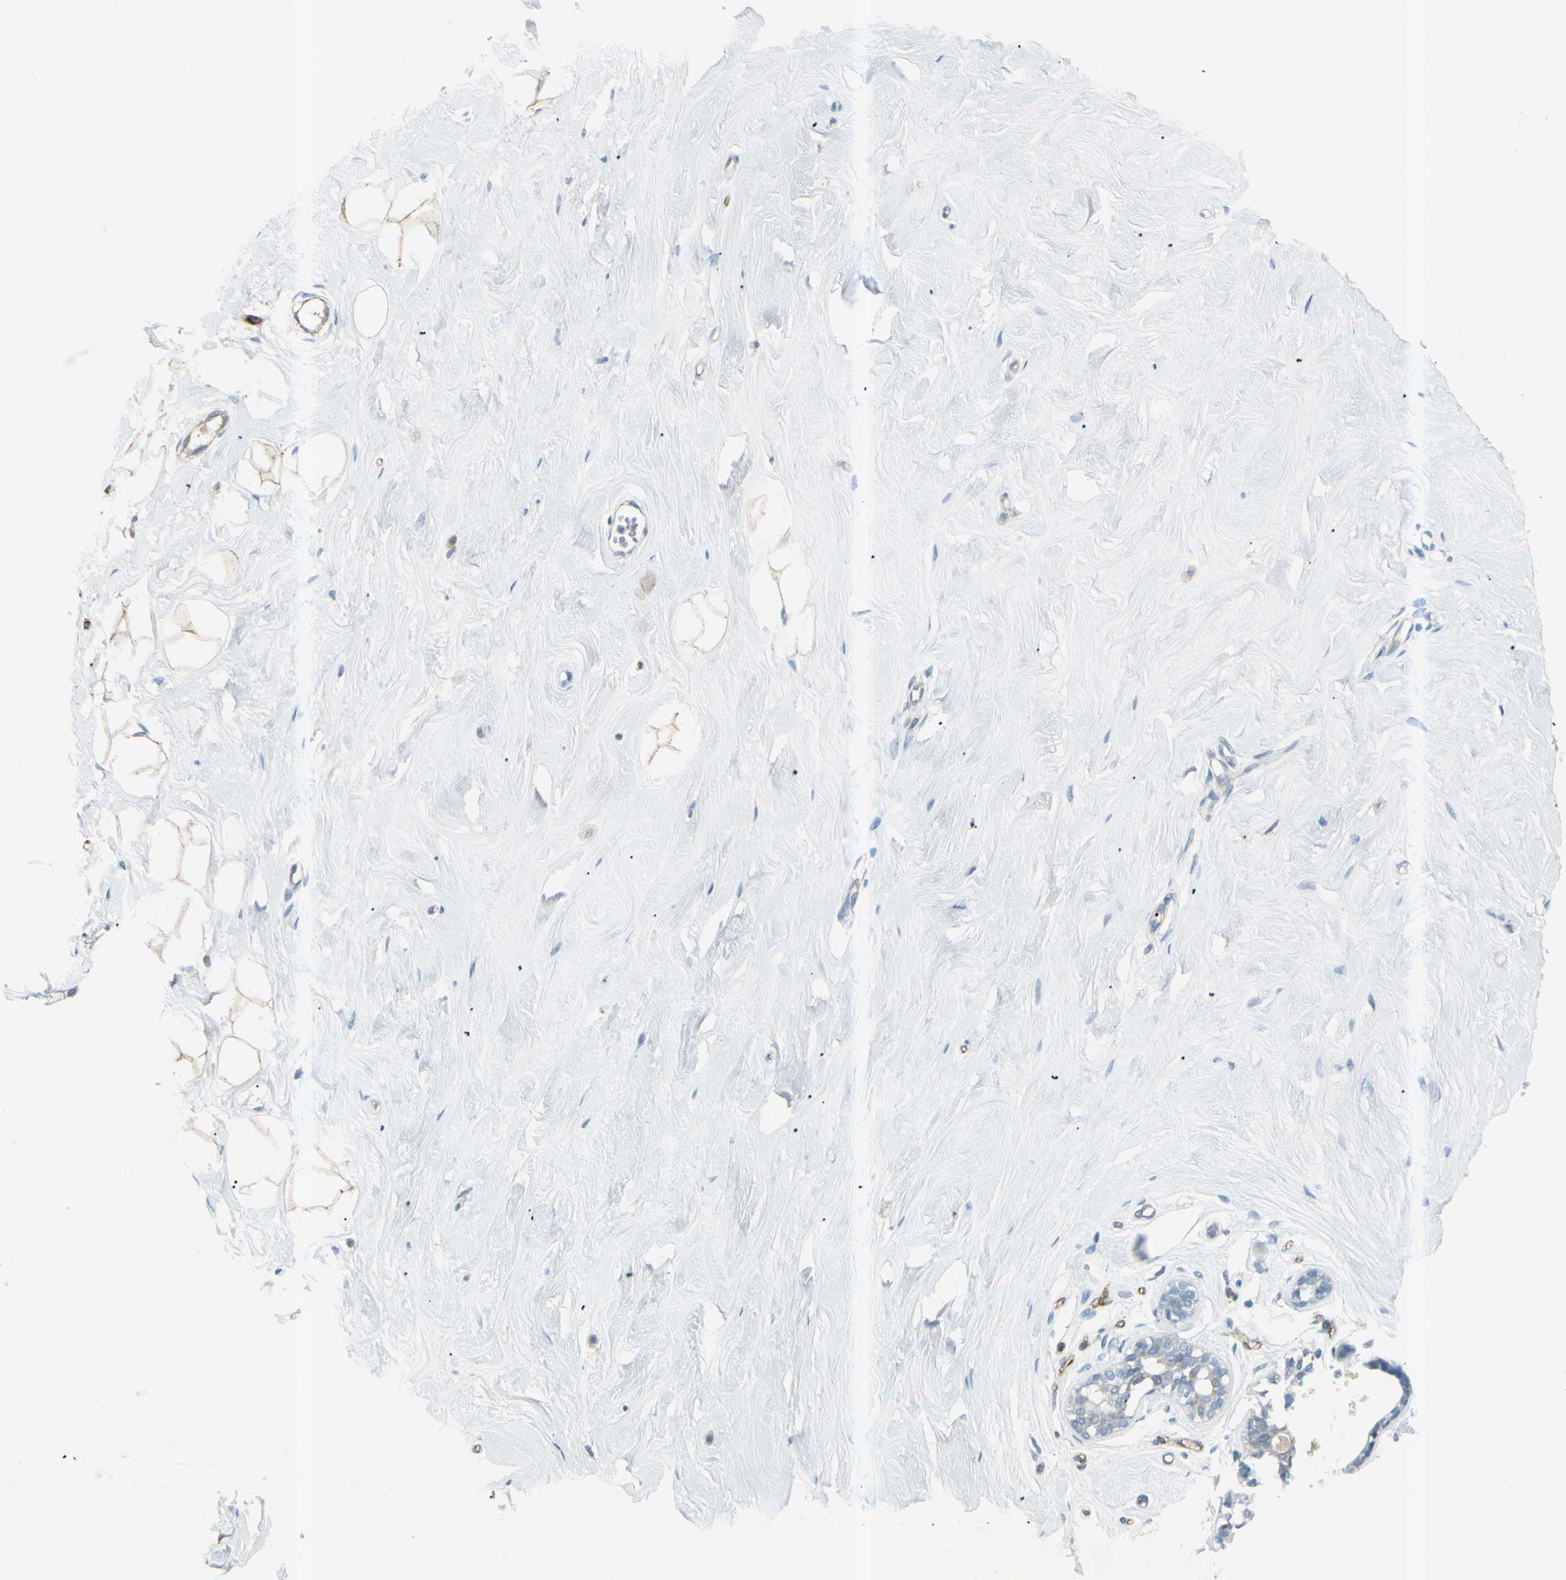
{"staining": {"intensity": "moderate", "quantity": "<25%", "location": "cytoplasmic/membranous"}, "tissue": "breast", "cell_type": "Adipocytes", "image_type": "normal", "snomed": [{"axis": "morphology", "description": "Normal tissue, NOS"}, {"axis": "topography", "description": "Breast"}], "caption": "Protein staining demonstrates moderate cytoplasmic/membranous staining in about <25% of adipocytes in benign breast.", "gene": "GPR34", "patient": {"sex": "female", "age": 23}}